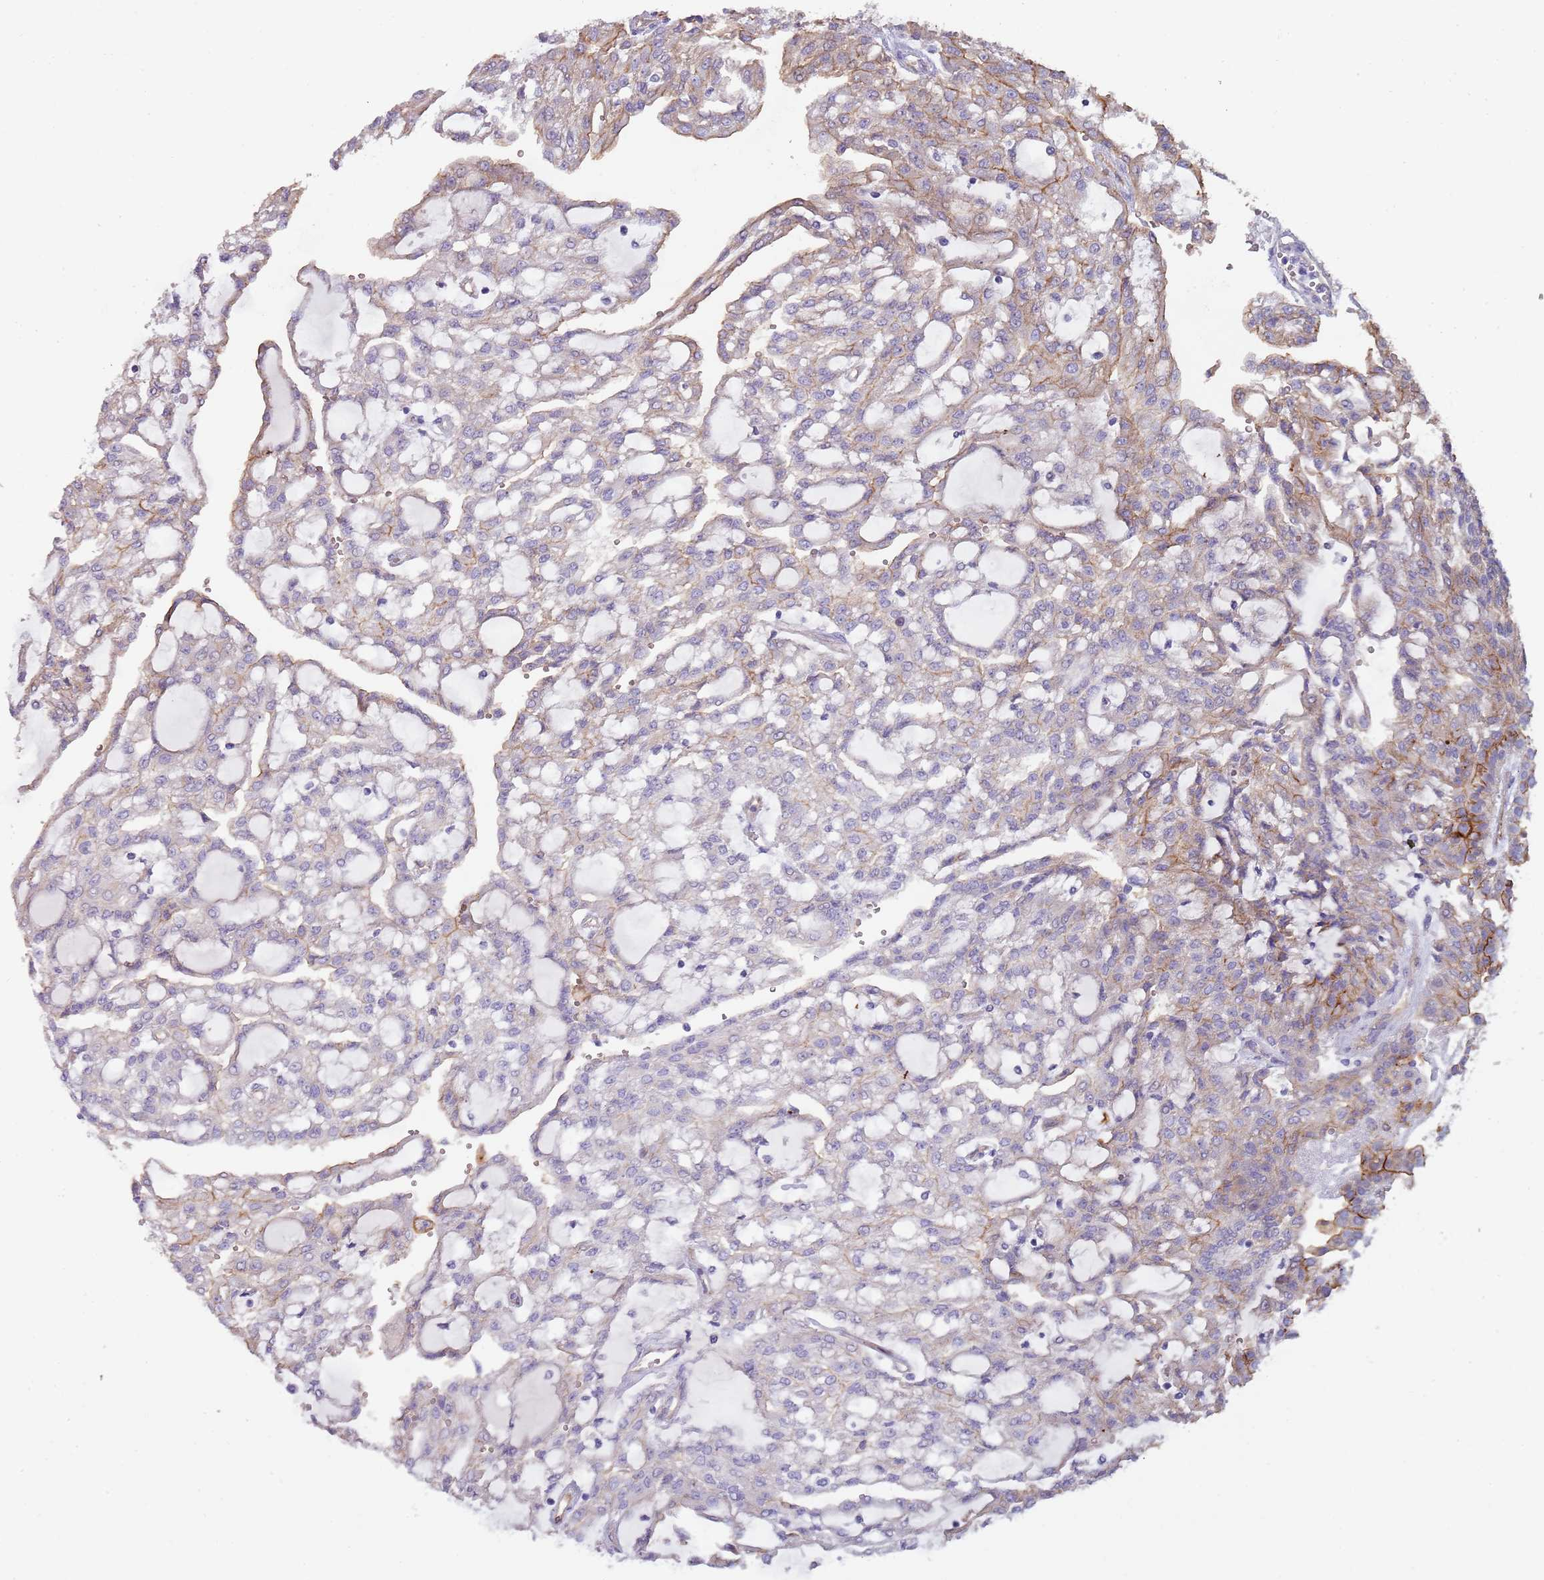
{"staining": {"intensity": "weak", "quantity": "25%-75%", "location": "cytoplasmic/membranous"}, "tissue": "renal cancer", "cell_type": "Tumor cells", "image_type": "cancer", "snomed": [{"axis": "morphology", "description": "Adenocarcinoma, NOS"}, {"axis": "topography", "description": "Kidney"}], "caption": "Tumor cells exhibit low levels of weak cytoplasmic/membranous staining in about 25%-75% of cells in human renal cancer.", "gene": "NBPF3", "patient": {"sex": "male", "age": 63}}